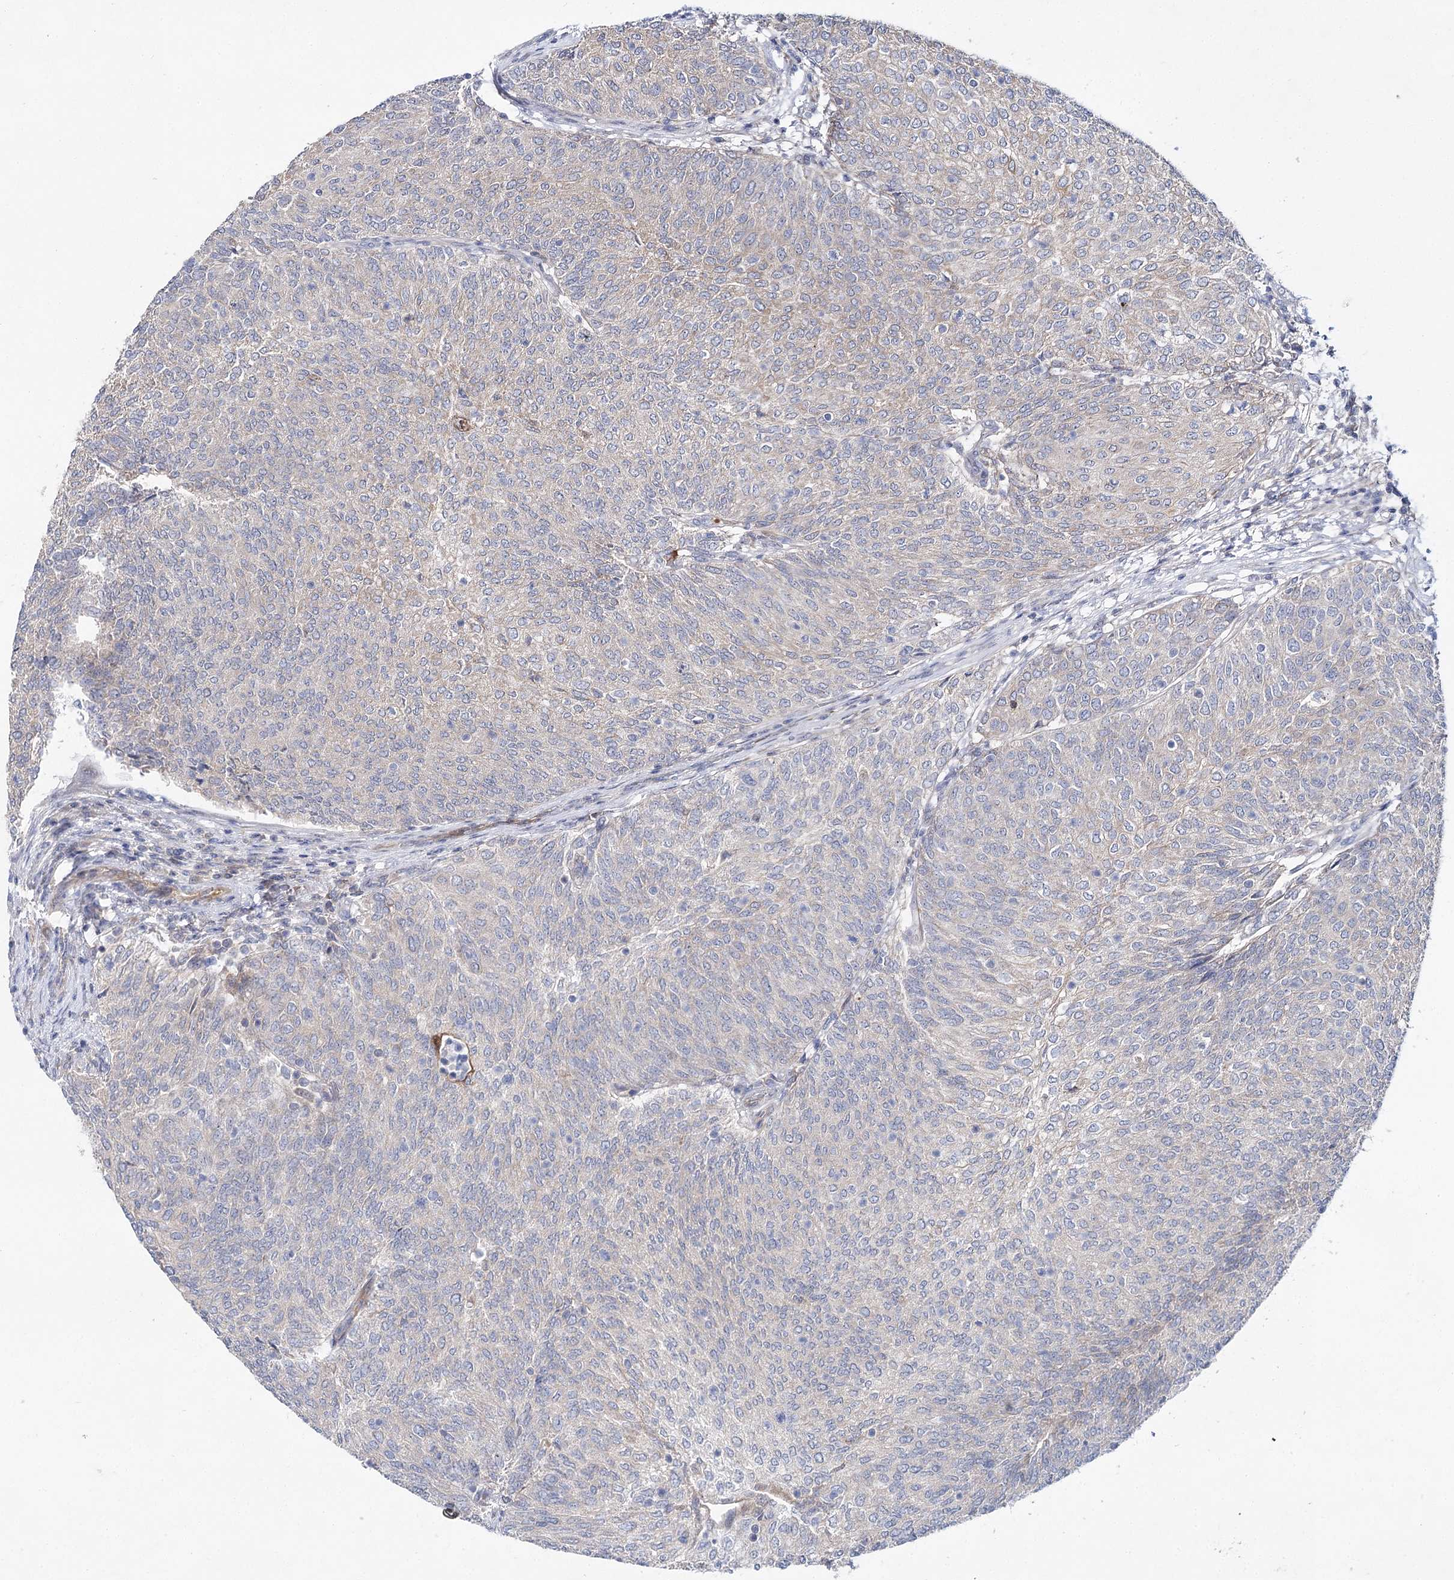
{"staining": {"intensity": "weak", "quantity": "<25%", "location": "cytoplasmic/membranous"}, "tissue": "urothelial cancer", "cell_type": "Tumor cells", "image_type": "cancer", "snomed": [{"axis": "morphology", "description": "Urothelial carcinoma, Low grade"}, {"axis": "topography", "description": "Urinary bladder"}], "caption": "Immunohistochemistry (IHC) image of neoplastic tissue: human urothelial cancer stained with DAB shows no significant protein positivity in tumor cells.", "gene": "LRRC14B", "patient": {"sex": "female", "age": 79}}